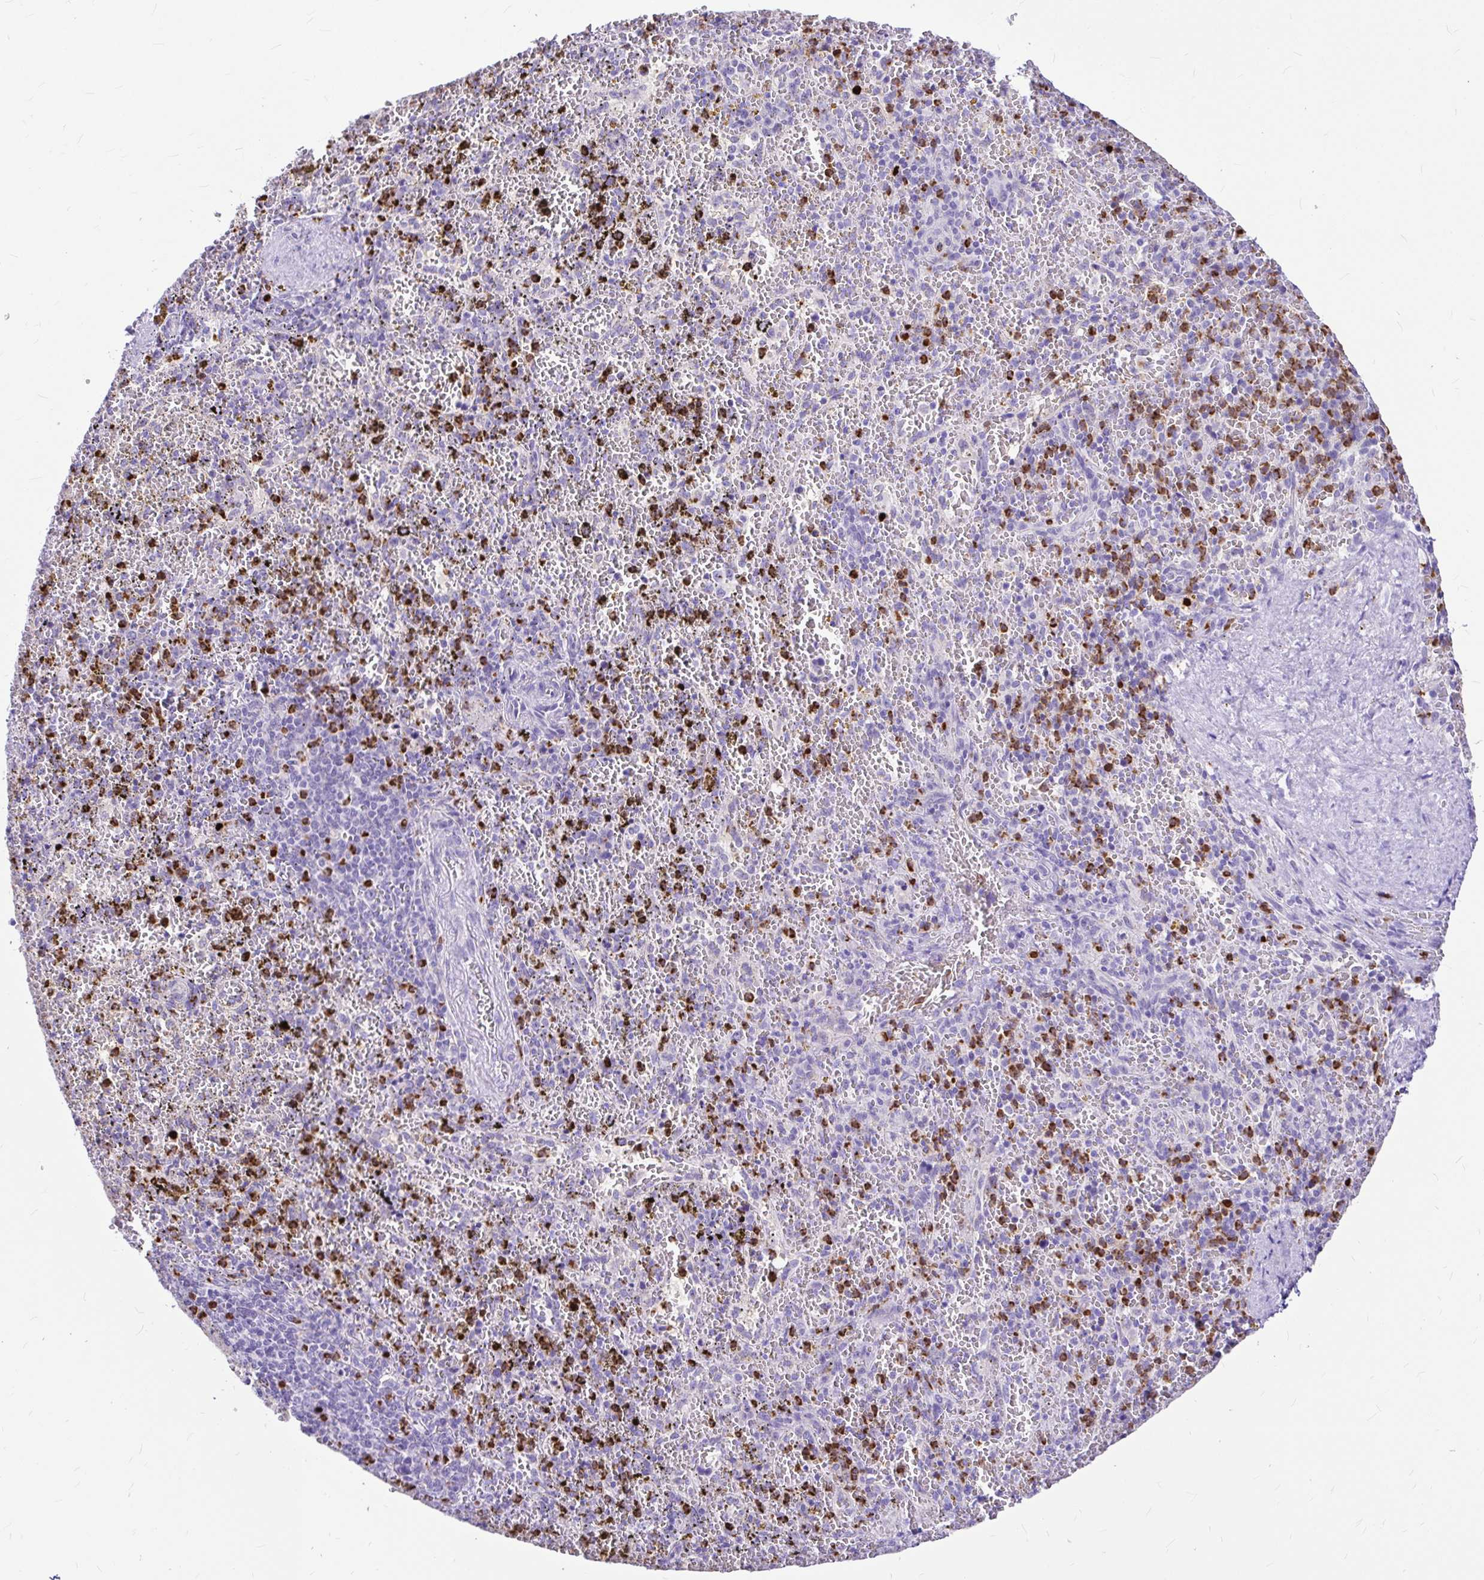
{"staining": {"intensity": "moderate", "quantity": "25%-75%", "location": "cytoplasmic/membranous"}, "tissue": "spleen", "cell_type": "Cells in red pulp", "image_type": "normal", "snomed": [{"axis": "morphology", "description": "Normal tissue, NOS"}, {"axis": "topography", "description": "Spleen"}], "caption": "DAB (3,3'-diaminobenzidine) immunohistochemical staining of normal spleen displays moderate cytoplasmic/membranous protein staining in approximately 25%-75% of cells in red pulp. The staining is performed using DAB brown chromogen to label protein expression. The nuclei are counter-stained blue using hematoxylin.", "gene": "CLEC1B", "patient": {"sex": "female", "age": 50}}